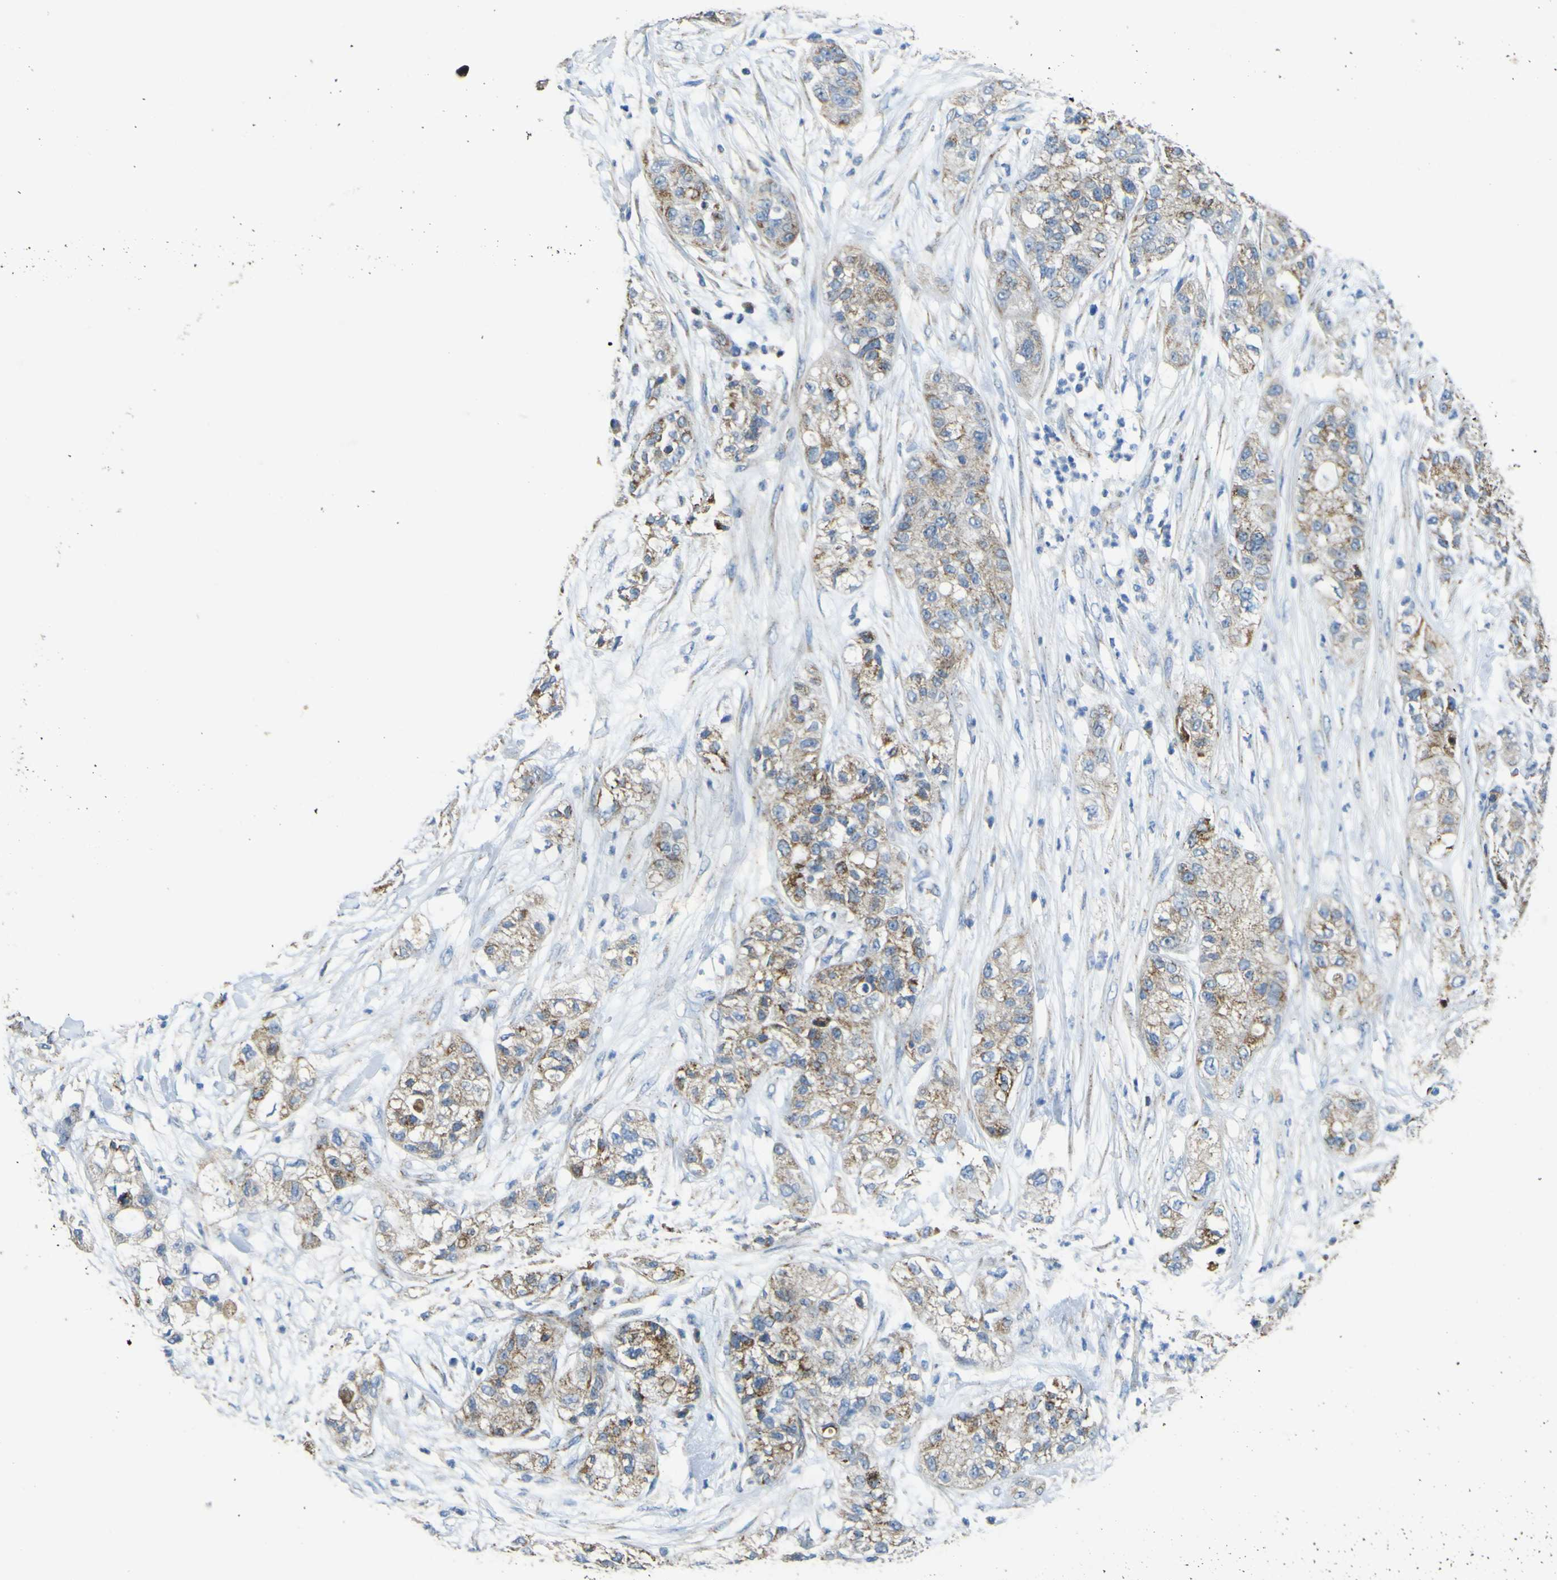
{"staining": {"intensity": "moderate", "quantity": ">75%", "location": "cytoplasmic/membranous"}, "tissue": "pancreatic cancer", "cell_type": "Tumor cells", "image_type": "cancer", "snomed": [{"axis": "morphology", "description": "Adenocarcinoma, NOS"}, {"axis": "topography", "description": "Pancreas"}], "caption": "Tumor cells show moderate cytoplasmic/membranous expression in approximately >75% of cells in pancreatic adenocarcinoma. The staining was performed using DAB (3,3'-diaminobenzidine), with brown indicating positive protein expression. Nuclei are stained blue with hematoxylin.", "gene": "ALDH18A1", "patient": {"sex": "female", "age": 78}}